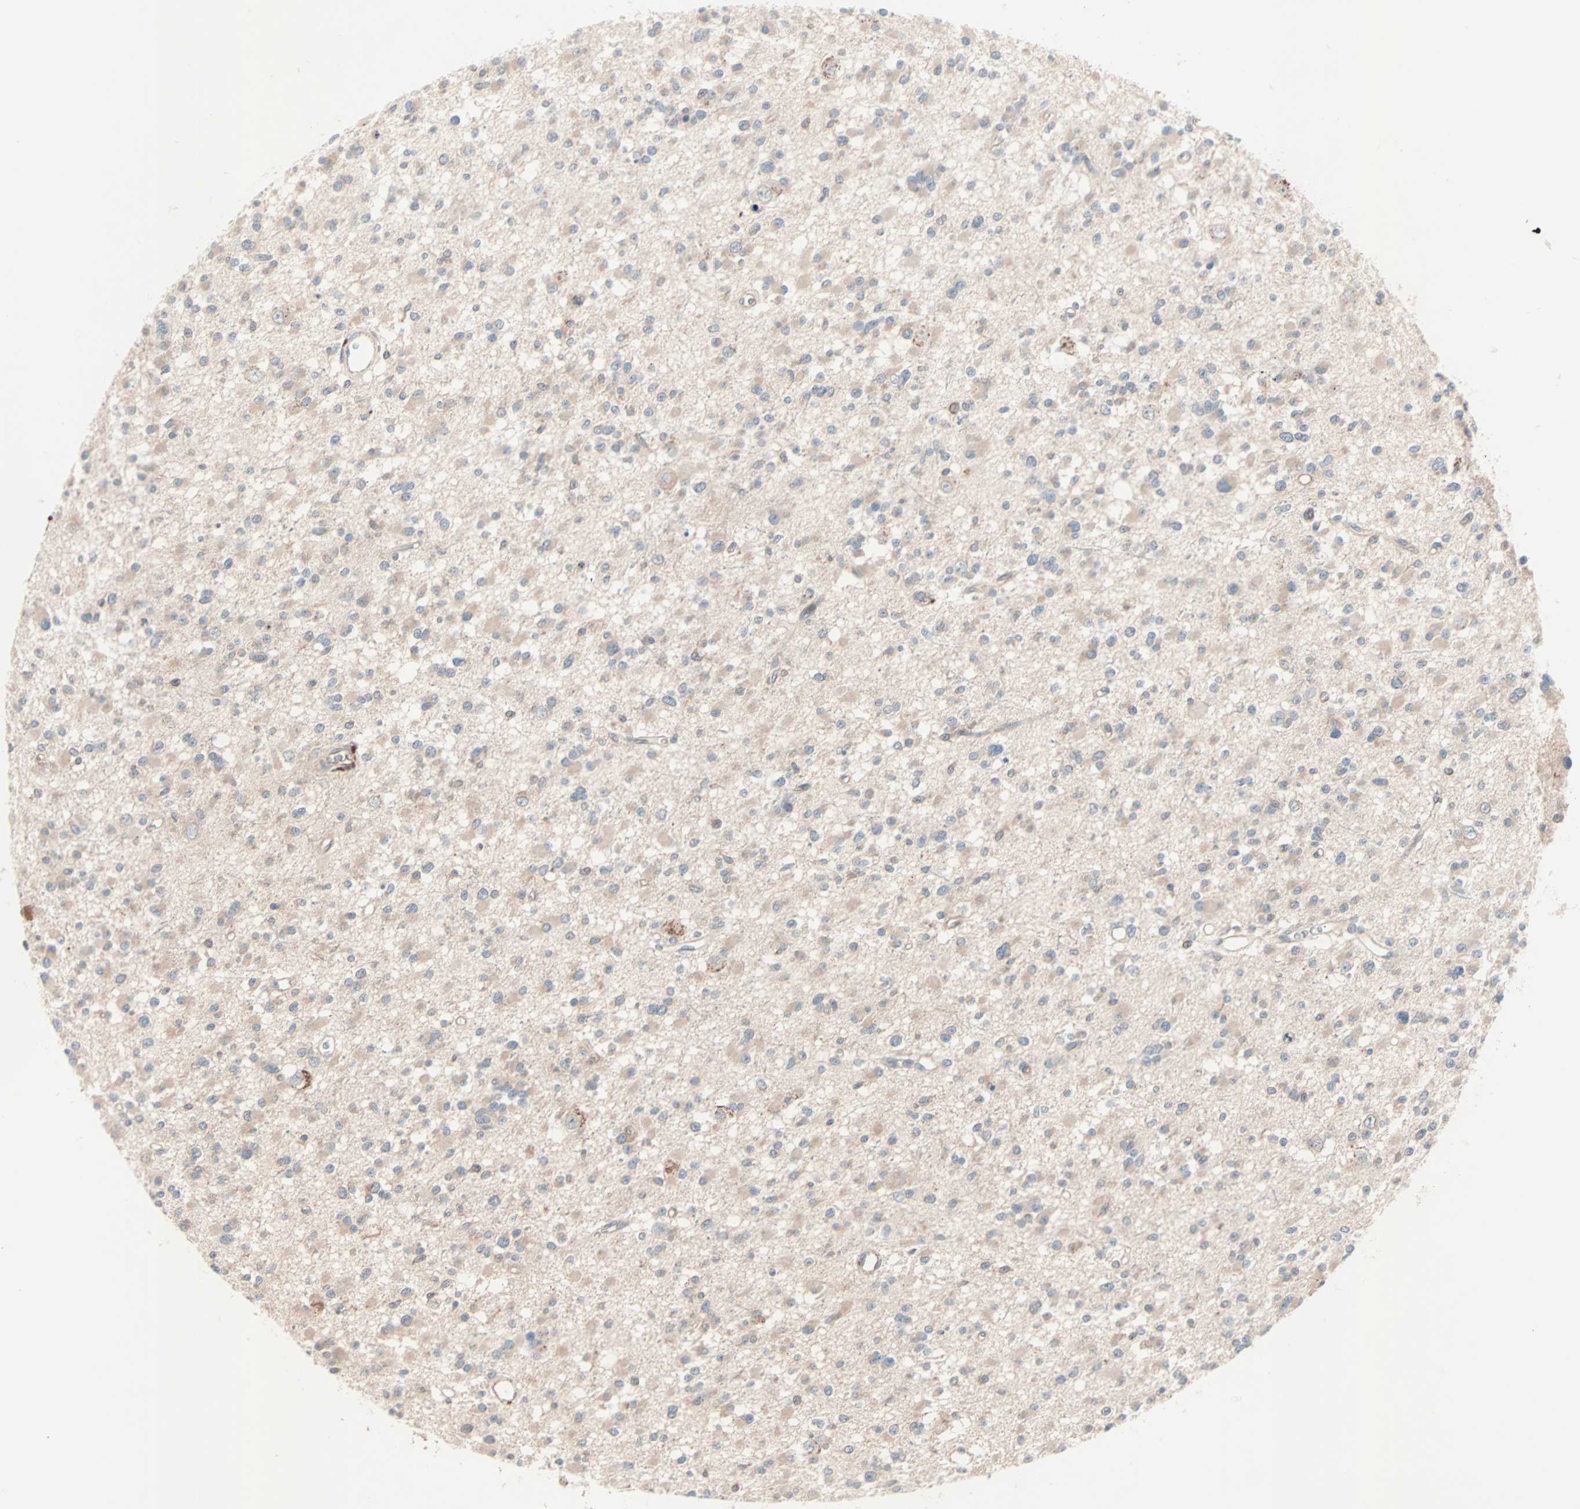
{"staining": {"intensity": "weak", "quantity": "<25%", "location": "cytoplasmic/membranous"}, "tissue": "glioma", "cell_type": "Tumor cells", "image_type": "cancer", "snomed": [{"axis": "morphology", "description": "Glioma, malignant, Low grade"}, {"axis": "topography", "description": "Brain"}], "caption": "IHC image of human glioma stained for a protein (brown), which demonstrates no staining in tumor cells.", "gene": "CAD", "patient": {"sex": "female", "age": 22}}